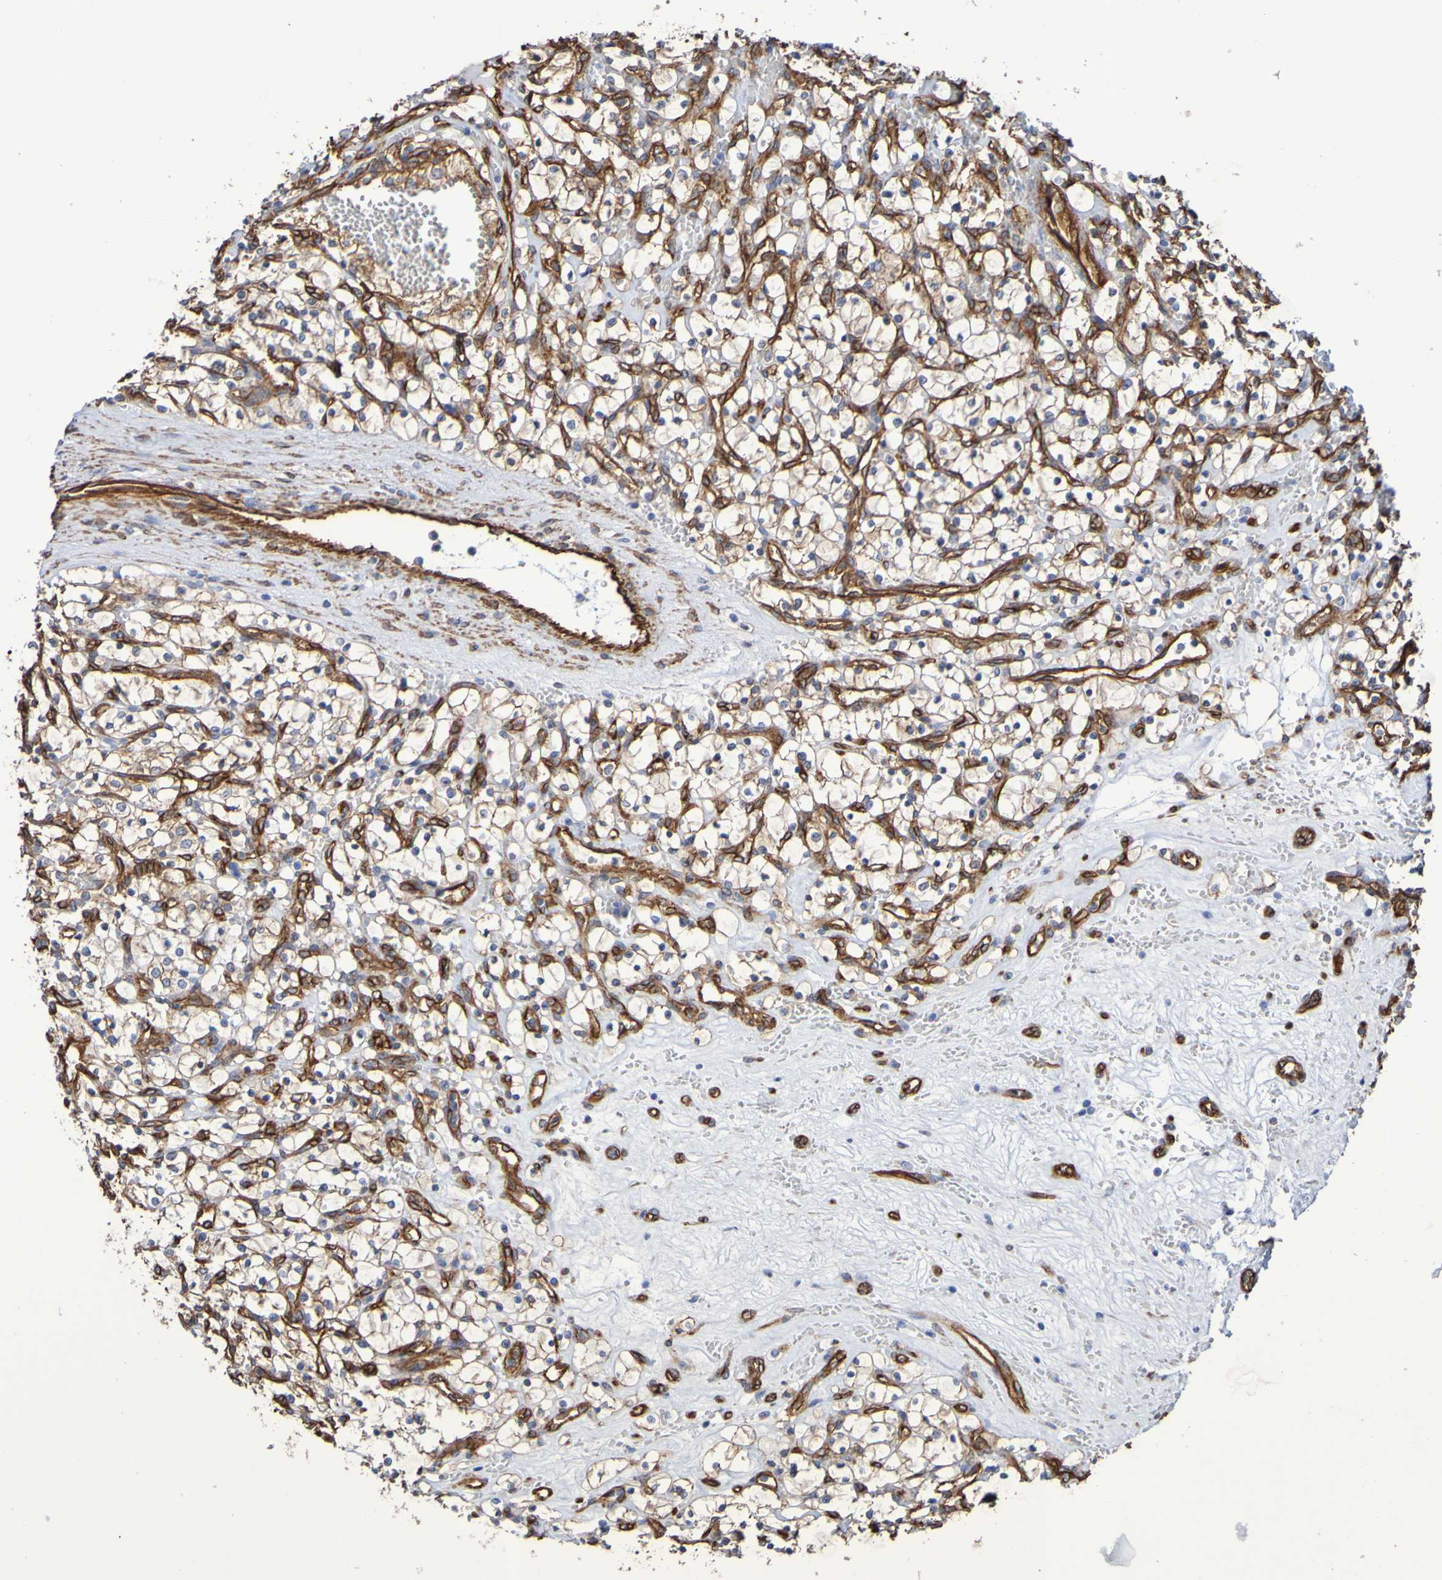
{"staining": {"intensity": "weak", "quantity": "25%-75%", "location": "cytoplasmic/membranous"}, "tissue": "renal cancer", "cell_type": "Tumor cells", "image_type": "cancer", "snomed": [{"axis": "morphology", "description": "Adenocarcinoma, NOS"}, {"axis": "topography", "description": "Kidney"}], "caption": "Tumor cells demonstrate low levels of weak cytoplasmic/membranous staining in about 25%-75% of cells in human renal adenocarcinoma. The staining is performed using DAB brown chromogen to label protein expression. The nuclei are counter-stained blue using hematoxylin.", "gene": "ELMOD3", "patient": {"sex": "female", "age": 69}}